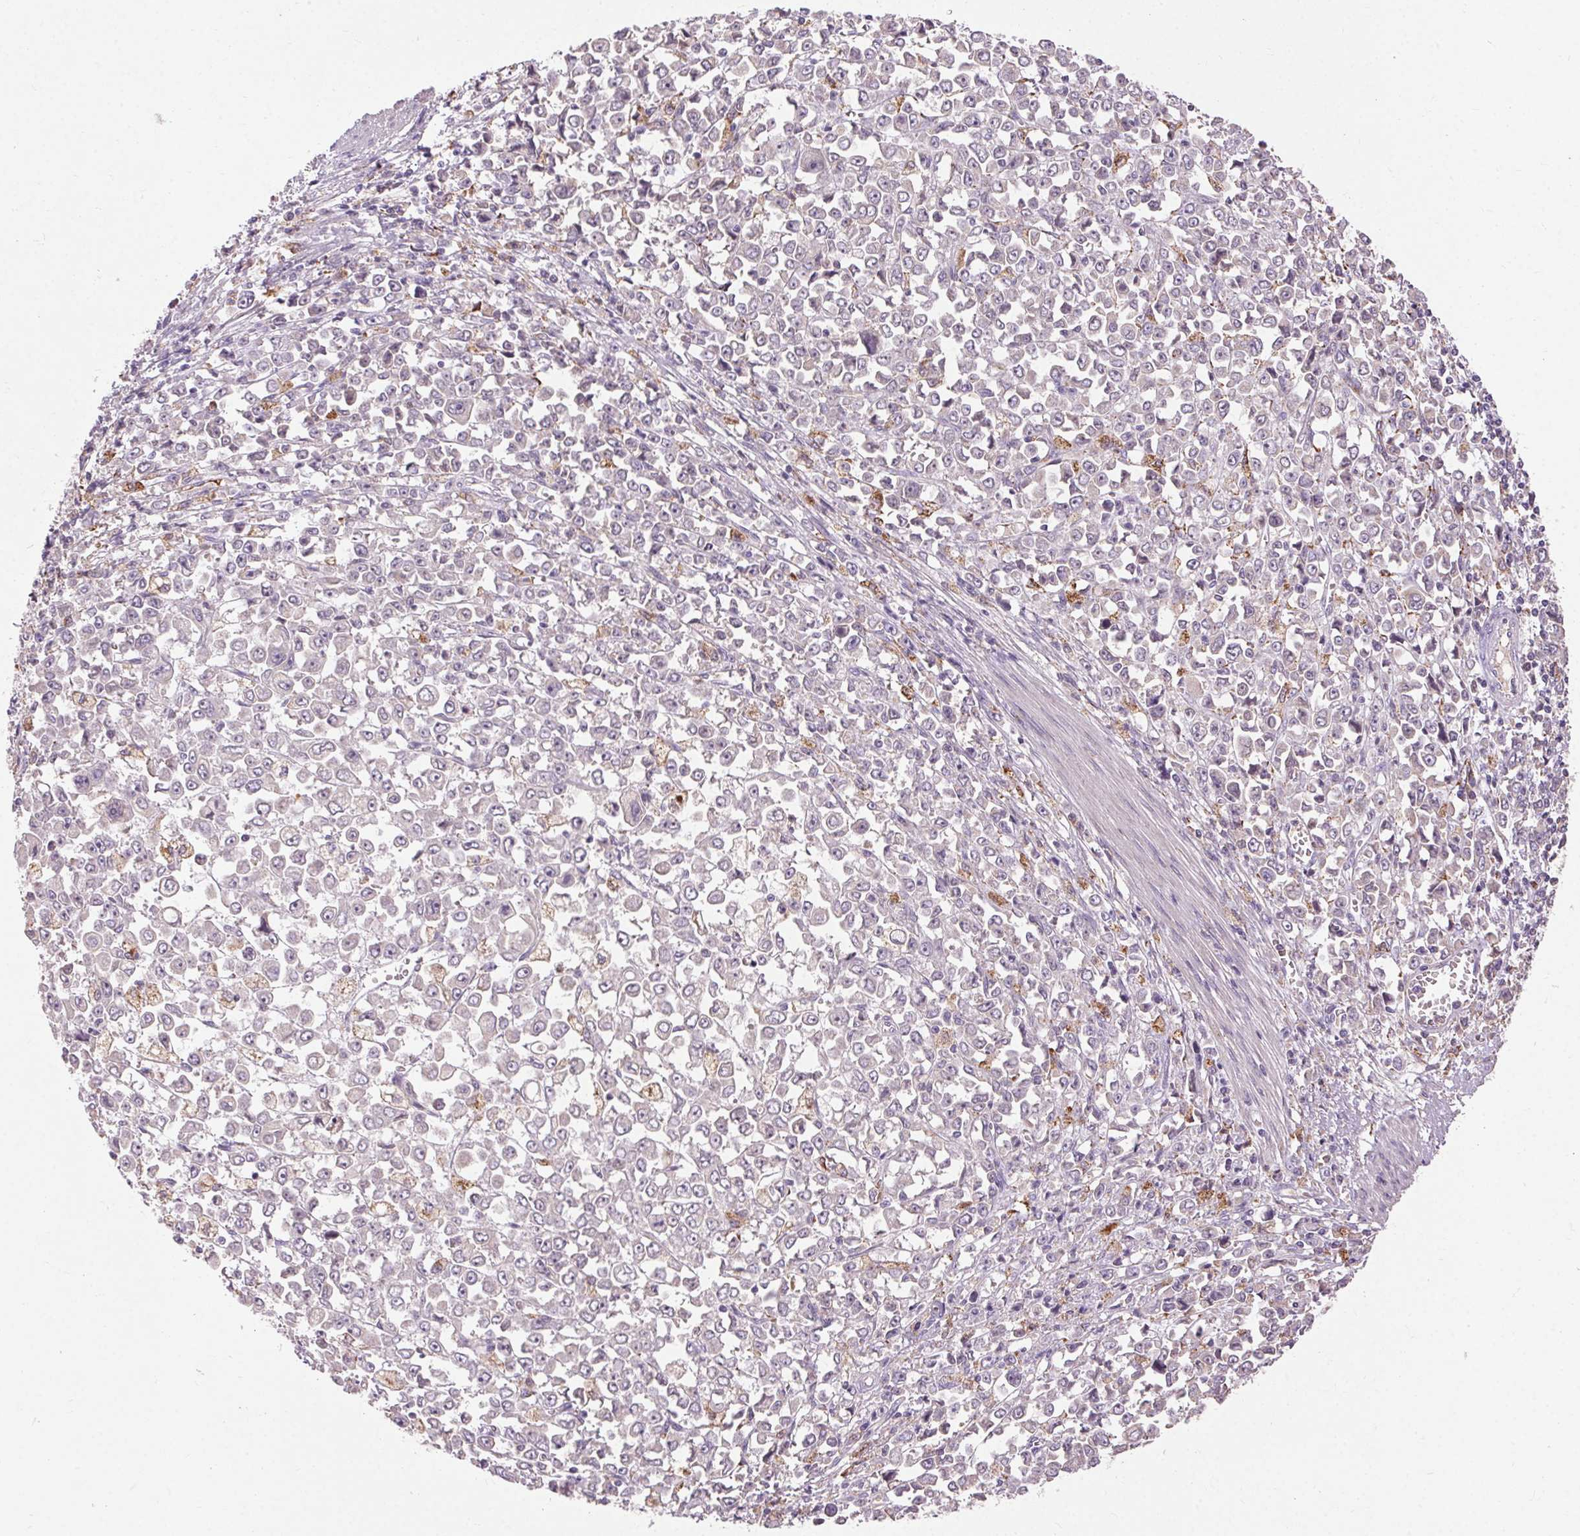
{"staining": {"intensity": "negative", "quantity": "none", "location": "none"}, "tissue": "stomach cancer", "cell_type": "Tumor cells", "image_type": "cancer", "snomed": [{"axis": "morphology", "description": "Adenocarcinoma, NOS"}, {"axis": "topography", "description": "Stomach, upper"}], "caption": "The IHC photomicrograph has no significant expression in tumor cells of stomach adenocarcinoma tissue.", "gene": "REP15", "patient": {"sex": "male", "age": 70}}